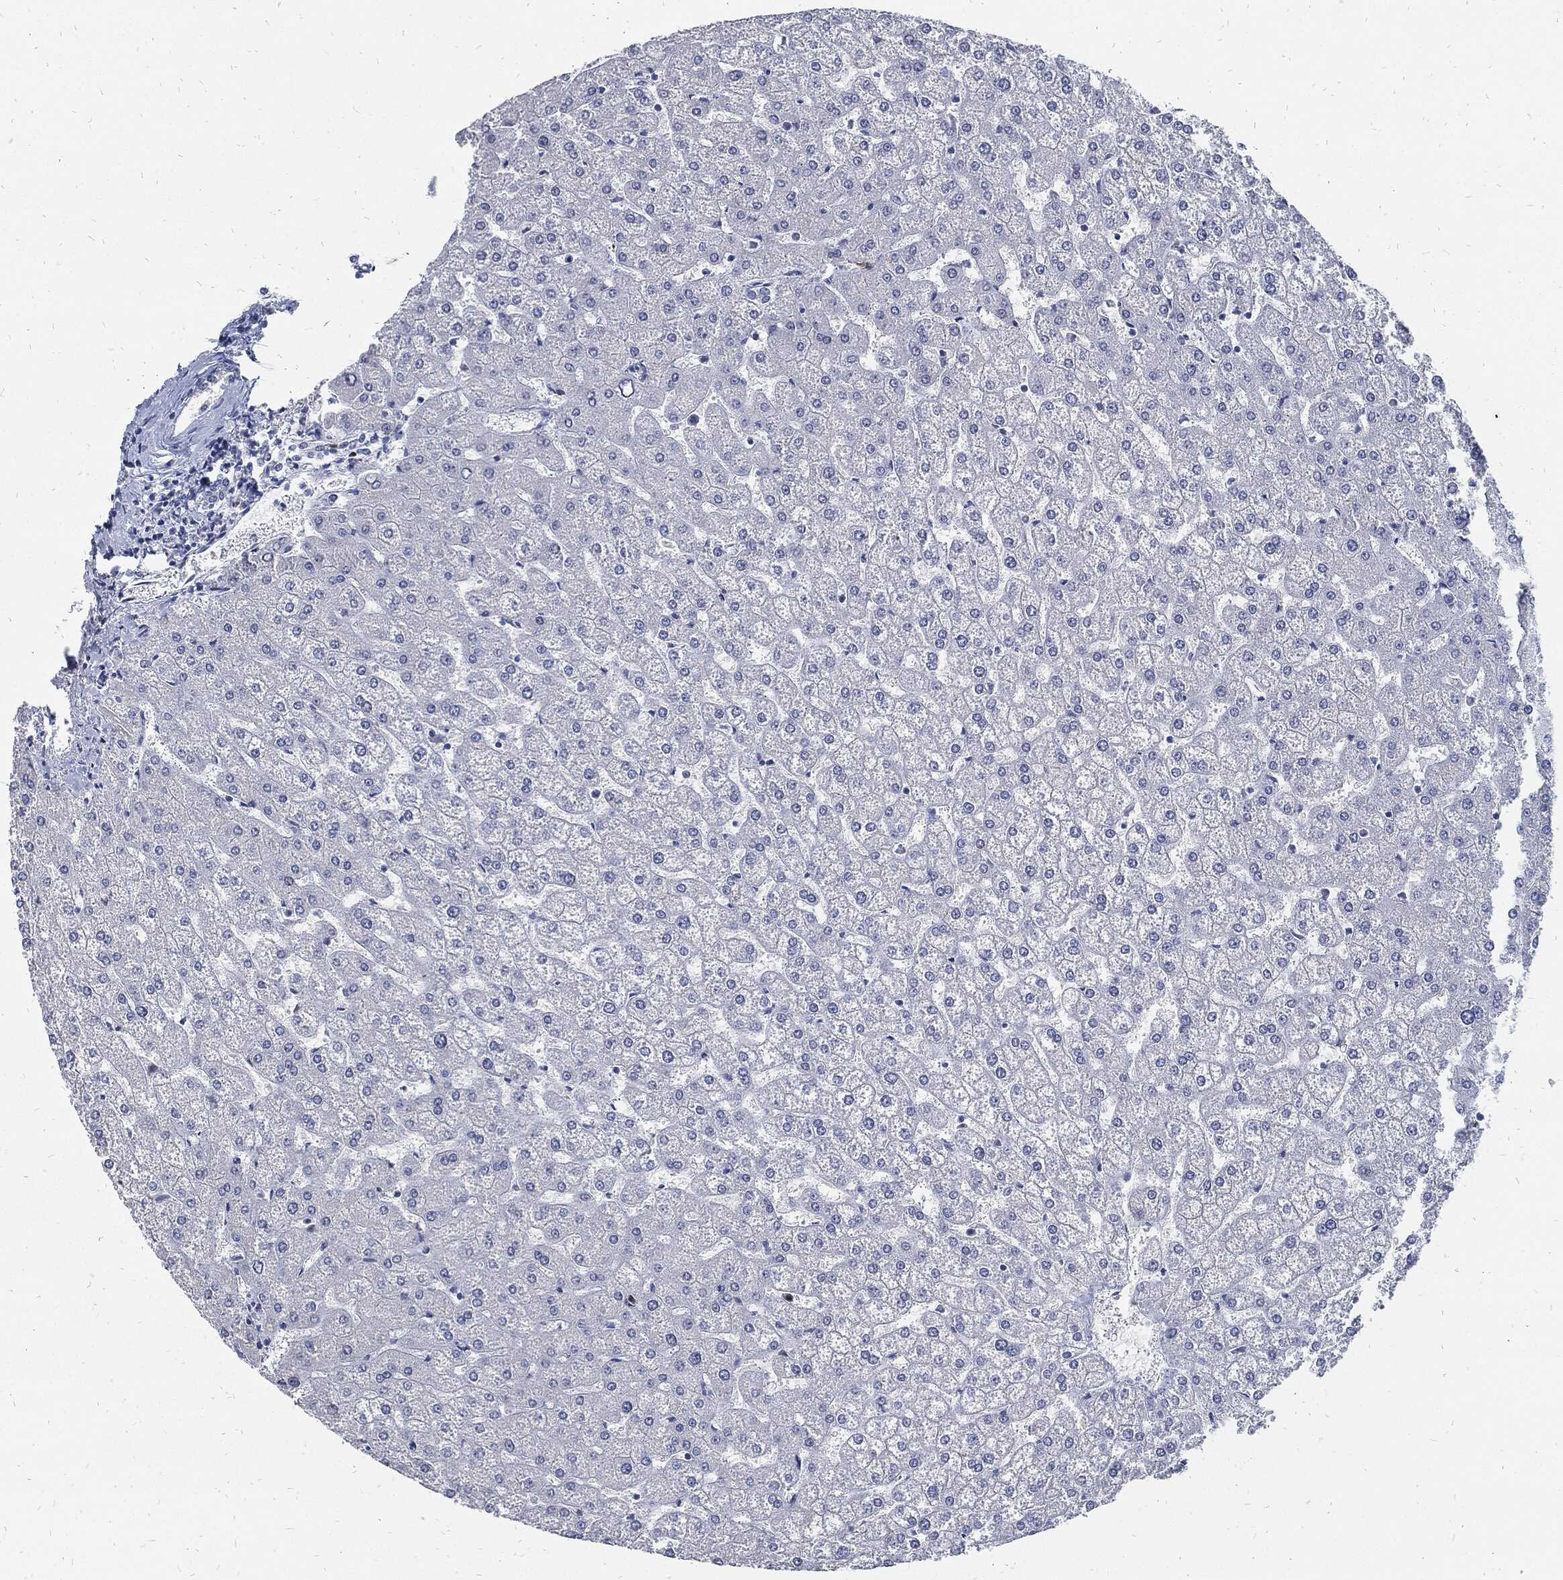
{"staining": {"intensity": "negative", "quantity": "none", "location": "none"}, "tissue": "liver", "cell_type": "Cholangiocytes", "image_type": "normal", "snomed": [{"axis": "morphology", "description": "Normal tissue, NOS"}, {"axis": "topography", "description": "Liver"}], "caption": "Liver stained for a protein using IHC demonstrates no staining cholangiocytes.", "gene": "MKI67", "patient": {"sex": "female", "age": 32}}